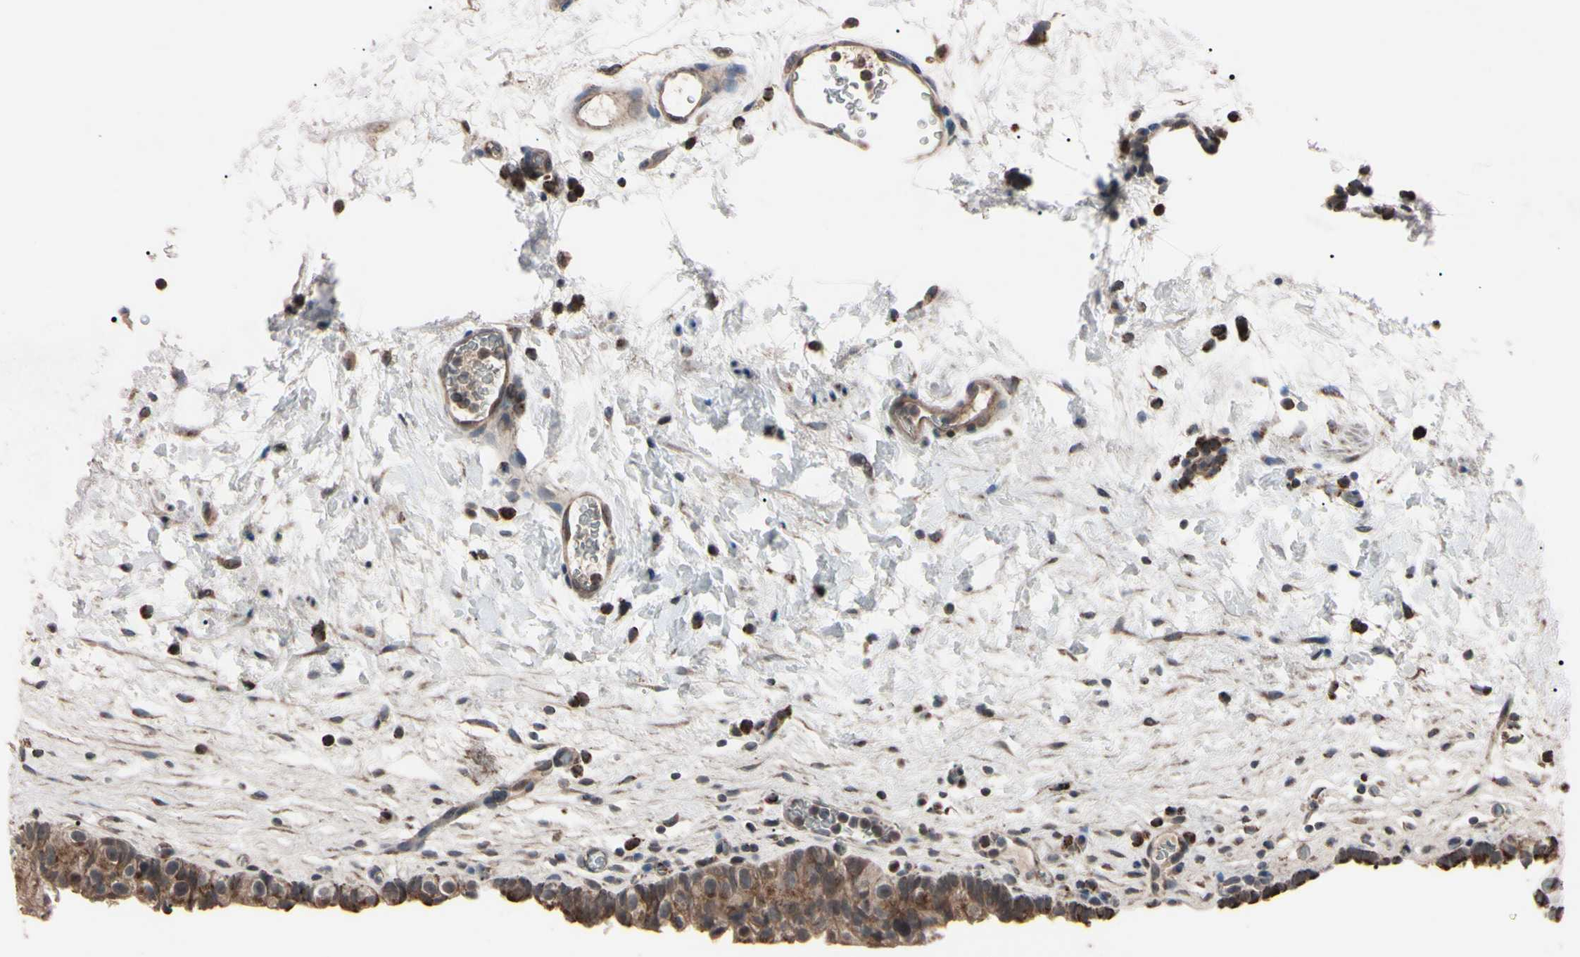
{"staining": {"intensity": "moderate", "quantity": ">75%", "location": "cytoplasmic/membranous"}, "tissue": "urinary bladder", "cell_type": "Urothelial cells", "image_type": "normal", "snomed": [{"axis": "morphology", "description": "Normal tissue, NOS"}, {"axis": "topography", "description": "Urinary bladder"}], "caption": "Protein staining reveals moderate cytoplasmic/membranous positivity in approximately >75% of urothelial cells in benign urinary bladder. (IHC, brightfield microscopy, high magnification).", "gene": "TNFRSF1A", "patient": {"sex": "female", "age": 64}}